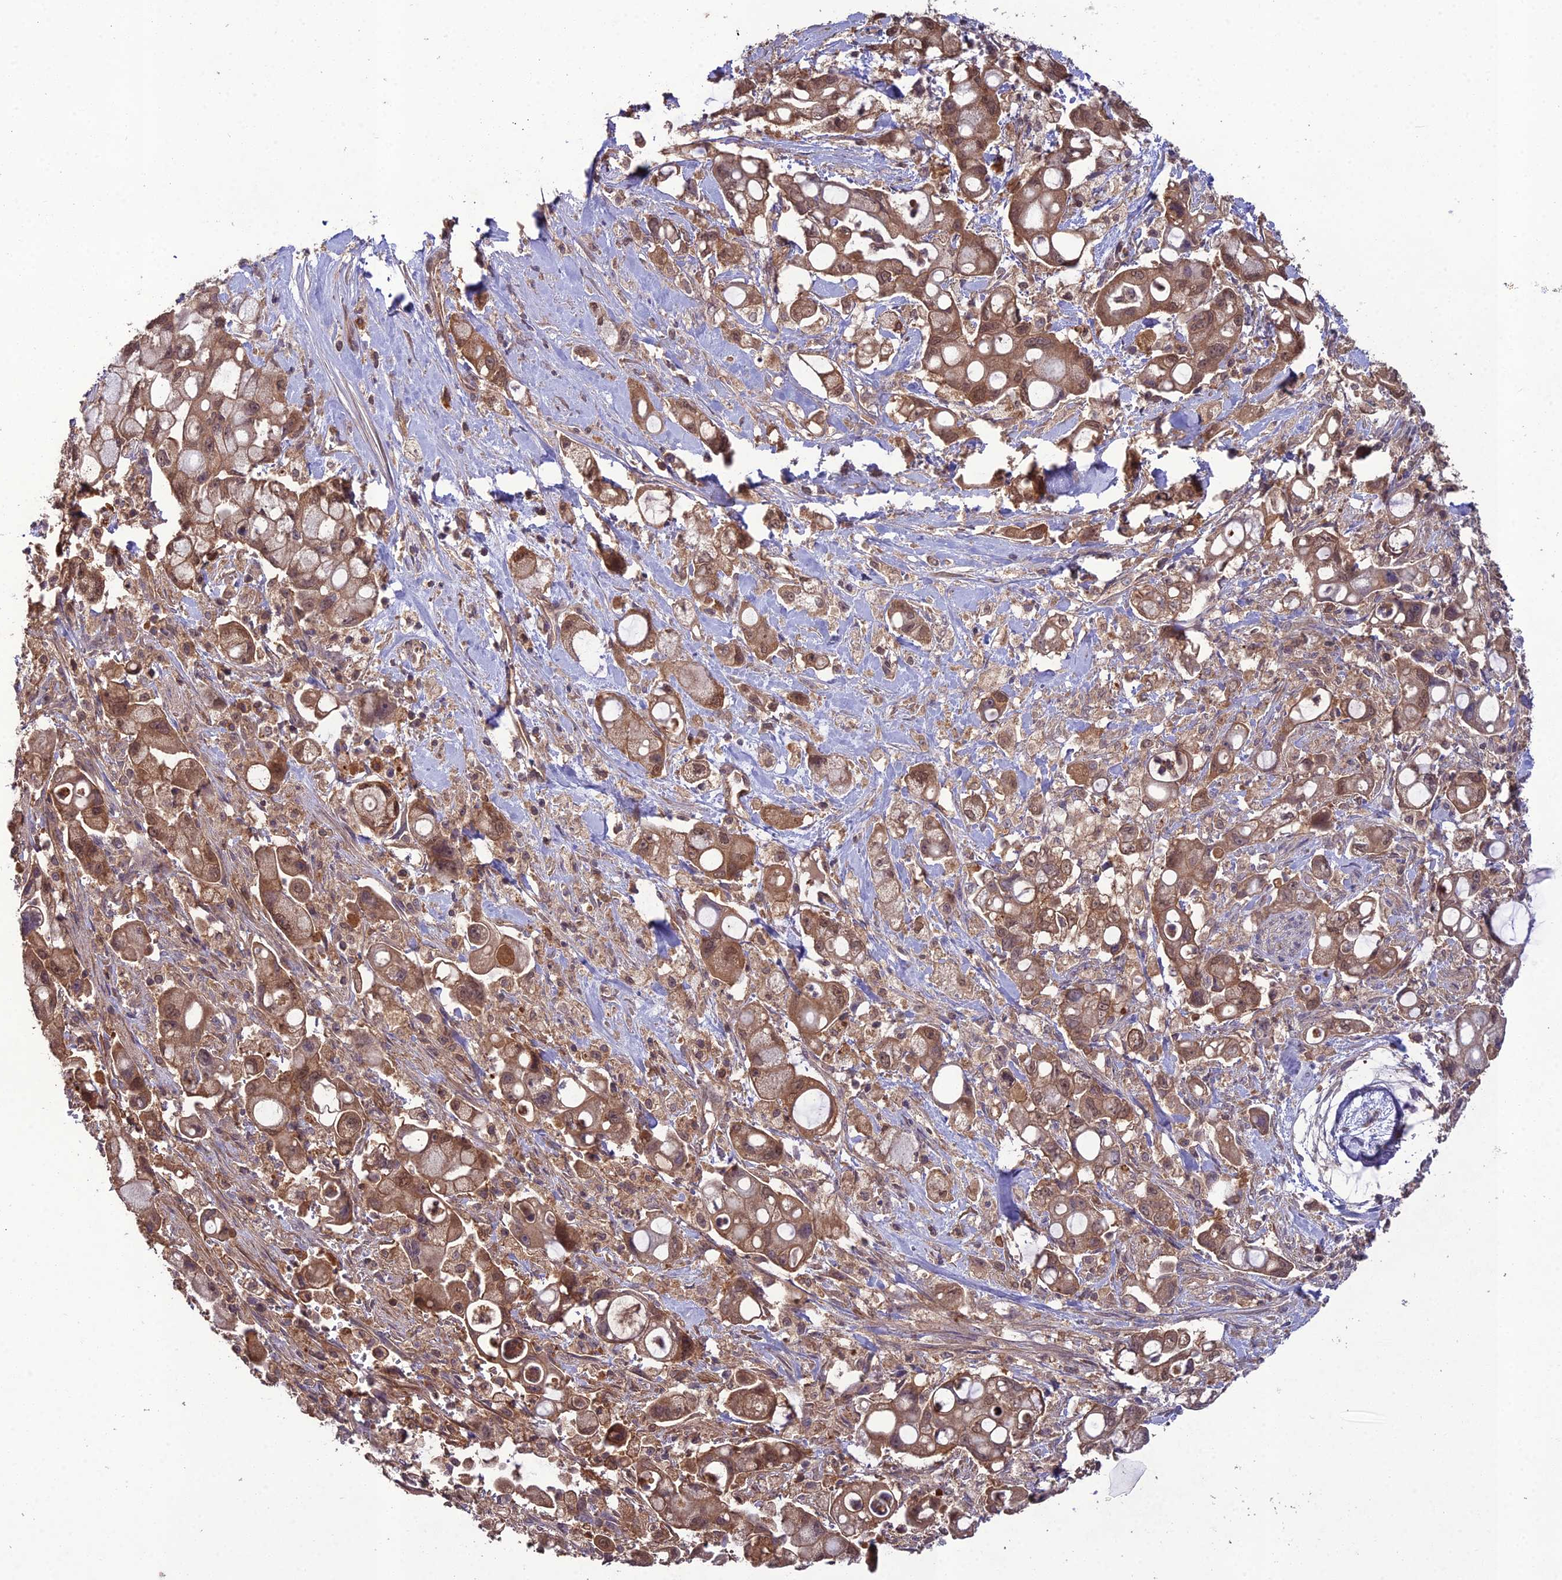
{"staining": {"intensity": "moderate", "quantity": ">75%", "location": "cytoplasmic/membranous"}, "tissue": "pancreatic cancer", "cell_type": "Tumor cells", "image_type": "cancer", "snomed": [{"axis": "morphology", "description": "Adenocarcinoma, NOS"}, {"axis": "topography", "description": "Pancreas"}], "caption": "Immunohistochemical staining of pancreatic cancer (adenocarcinoma) demonstrates medium levels of moderate cytoplasmic/membranous protein staining in approximately >75% of tumor cells.", "gene": "TMEM258", "patient": {"sex": "male", "age": 68}}